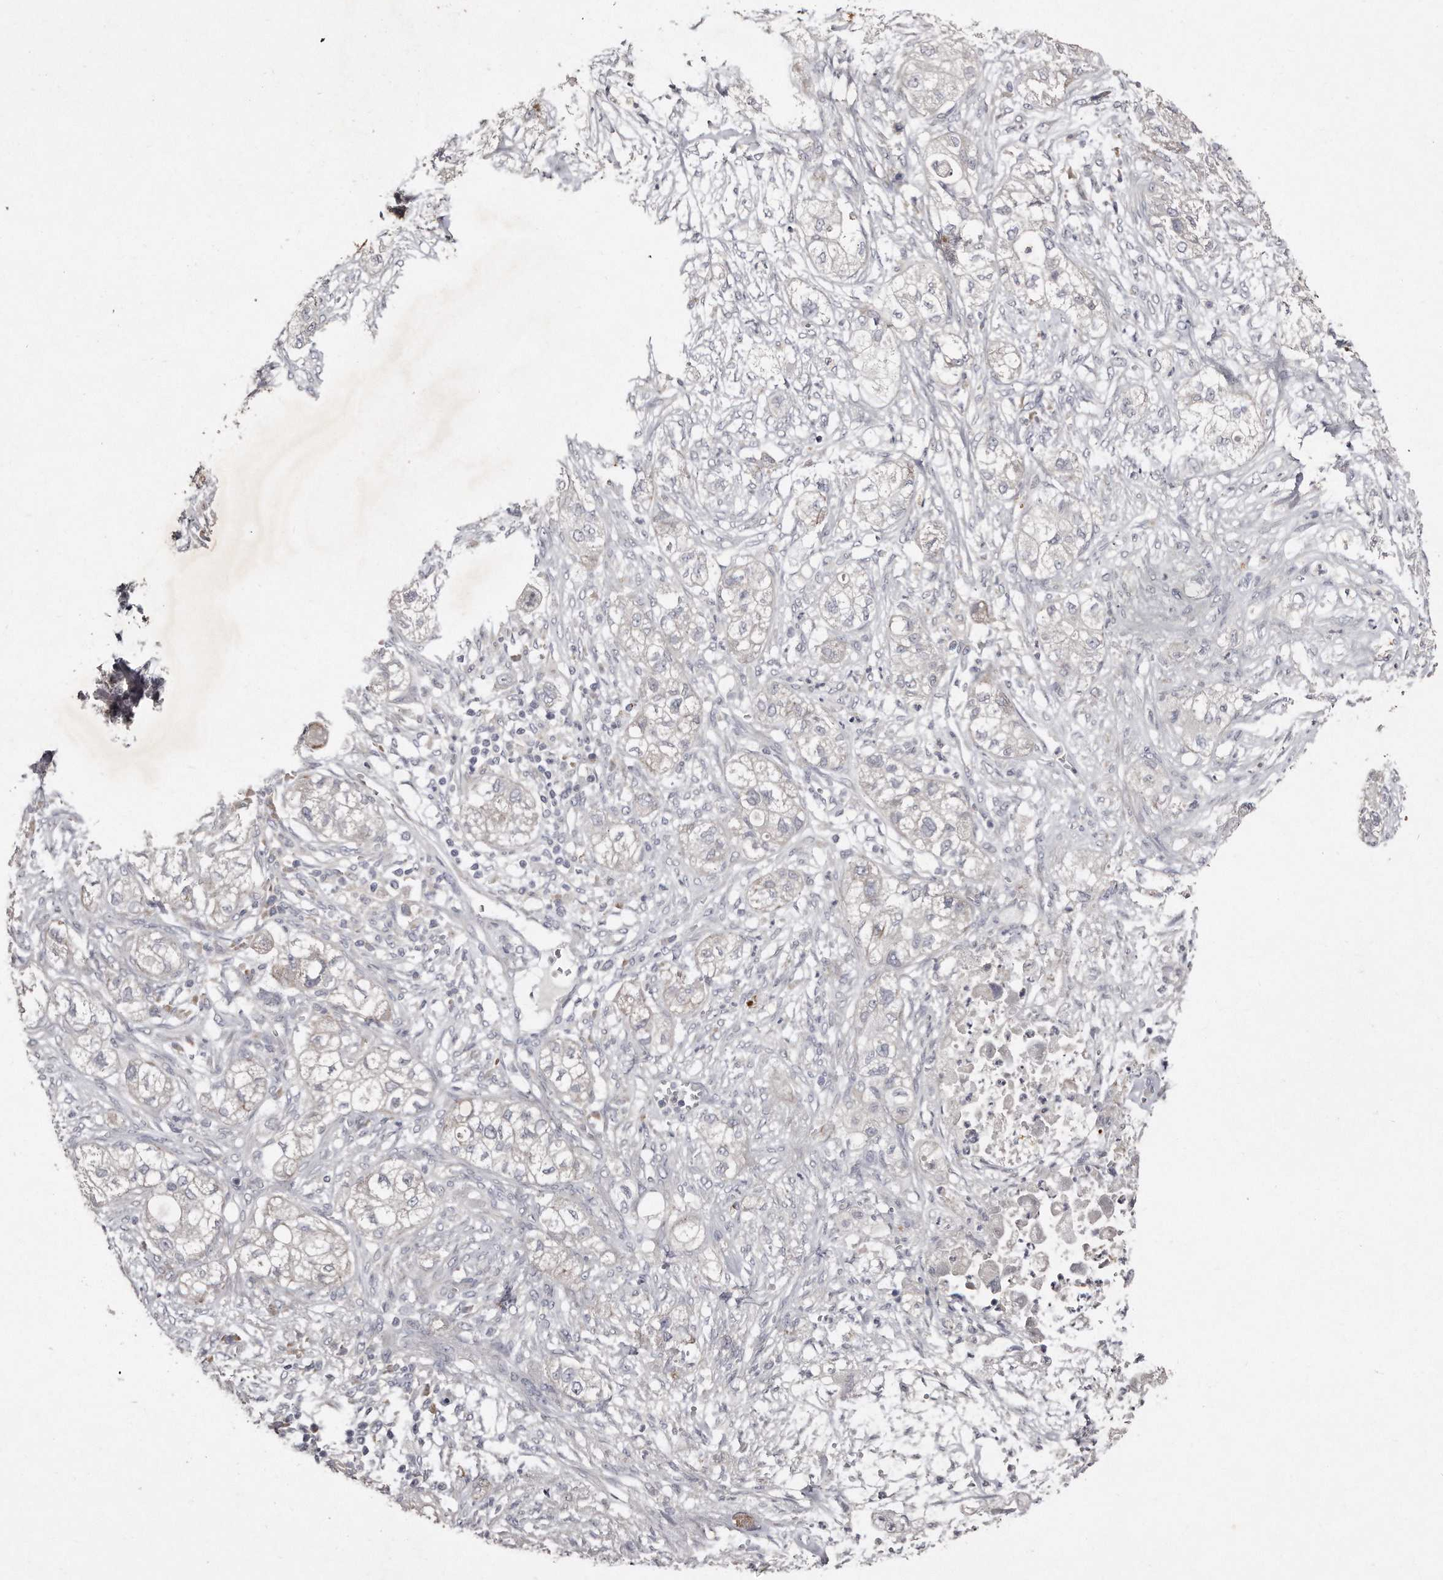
{"staining": {"intensity": "negative", "quantity": "none", "location": "none"}, "tissue": "pancreatic cancer", "cell_type": "Tumor cells", "image_type": "cancer", "snomed": [{"axis": "morphology", "description": "Adenocarcinoma, NOS"}, {"axis": "topography", "description": "Pancreas"}], "caption": "Human adenocarcinoma (pancreatic) stained for a protein using IHC displays no expression in tumor cells.", "gene": "TECR", "patient": {"sex": "female", "age": 78}}